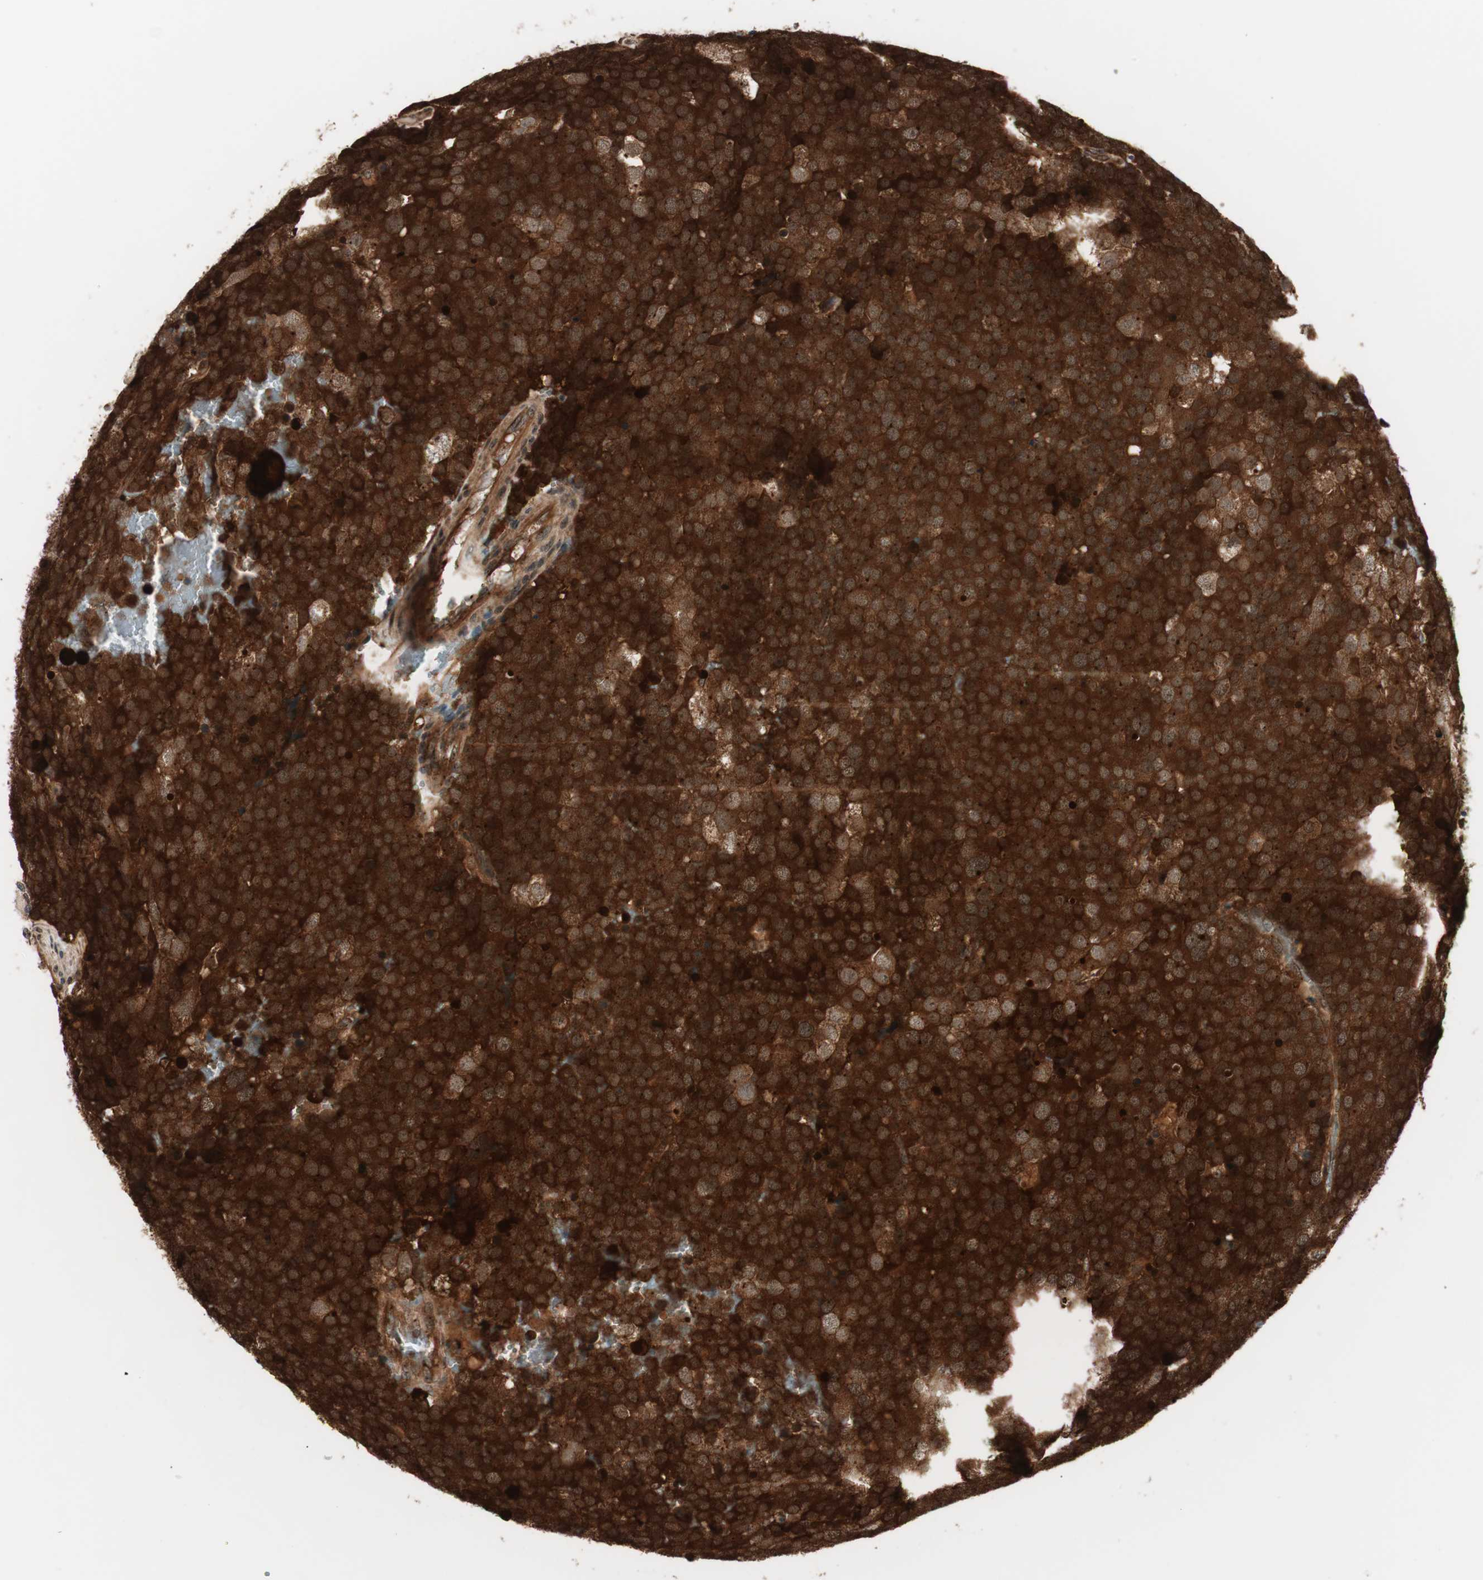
{"staining": {"intensity": "strong", "quantity": ">75%", "location": "cytoplasmic/membranous"}, "tissue": "testis cancer", "cell_type": "Tumor cells", "image_type": "cancer", "snomed": [{"axis": "morphology", "description": "Seminoma, NOS"}, {"axis": "topography", "description": "Testis"}], "caption": "Tumor cells exhibit strong cytoplasmic/membranous positivity in about >75% of cells in testis cancer. The staining is performed using DAB brown chromogen to label protein expression. The nuclei are counter-stained blue using hematoxylin.", "gene": "PRKG2", "patient": {"sex": "male", "age": 71}}